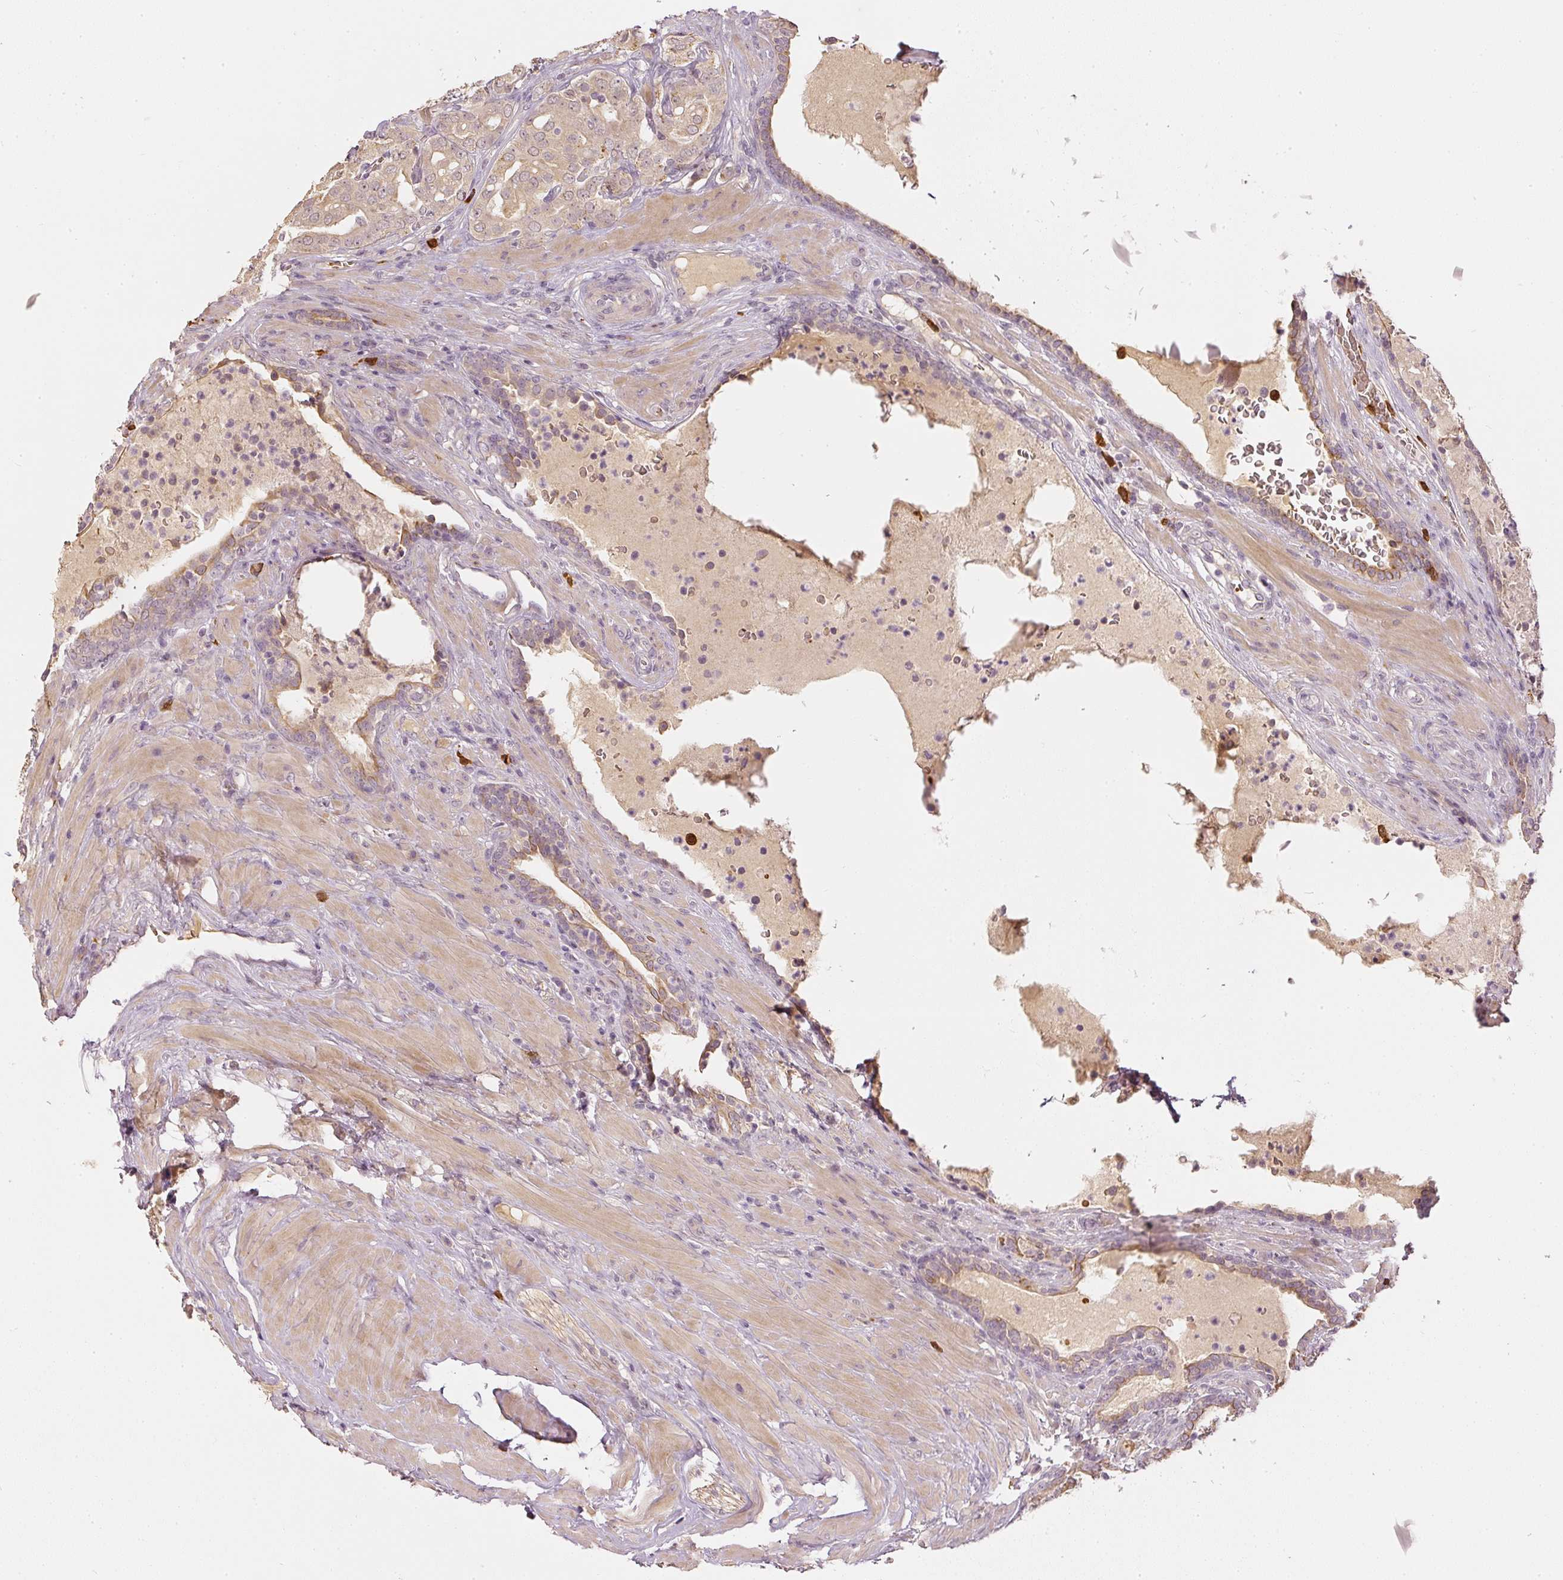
{"staining": {"intensity": "moderate", "quantity": ">75%", "location": "cytoplasmic/membranous"}, "tissue": "prostate cancer", "cell_type": "Tumor cells", "image_type": "cancer", "snomed": [{"axis": "morphology", "description": "Adenocarcinoma, High grade"}, {"axis": "topography", "description": "Prostate"}], "caption": "The histopathology image displays a brown stain indicating the presence of a protein in the cytoplasmic/membranous of tumor cells in prostate adenocarcinoma (high-grade). The staining was performed using DAB (3,3'-diaminobenzidine) to visualize the protein expression in brown, while the nuclei were stained in blue with hematoxylin (Magnification: 20x).", "gene": "GZMA", "patient": {"sex": "male", "age": 68}}